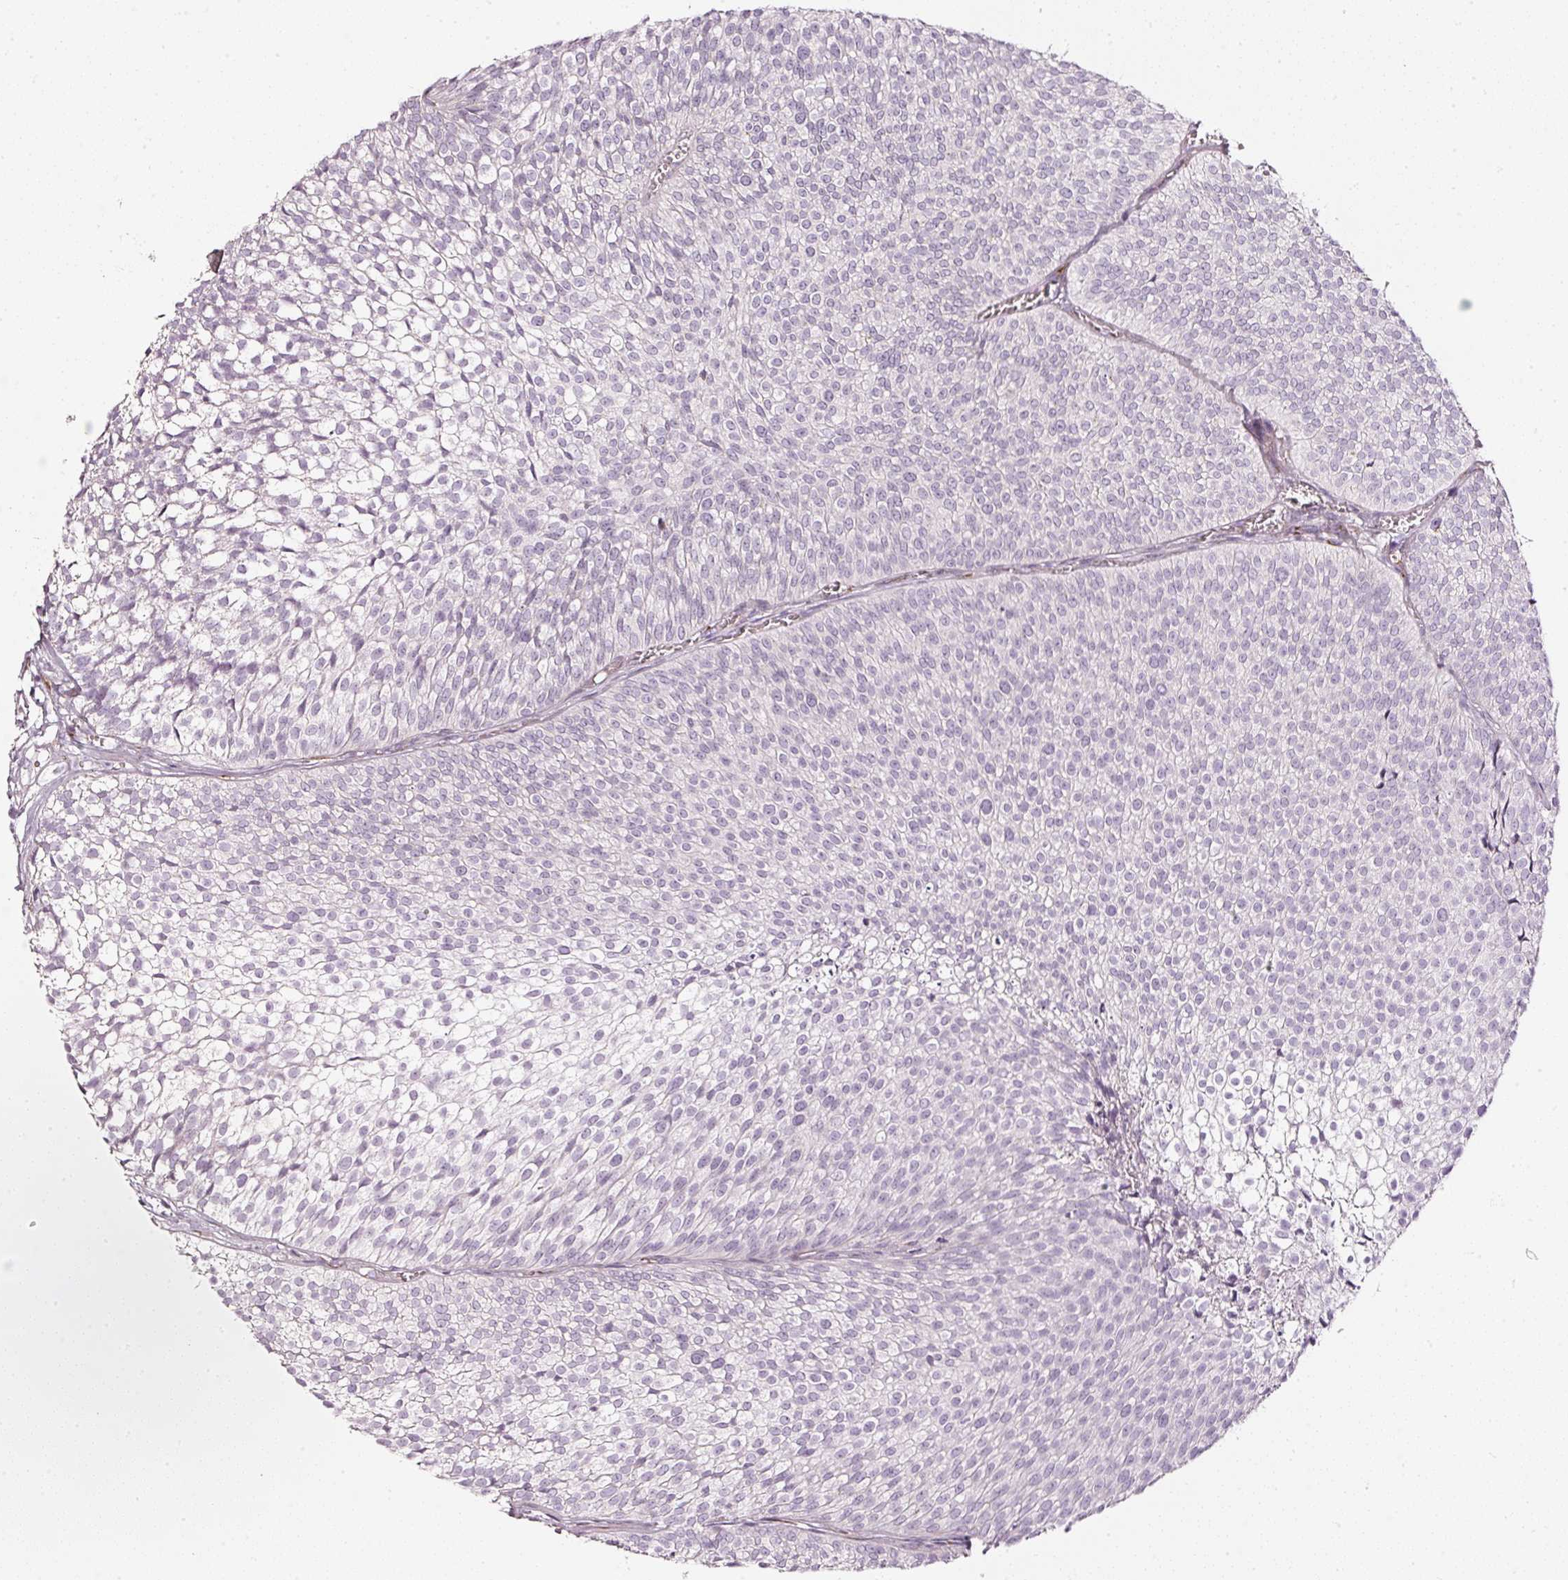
{"staining": {"intensity": "negative", "quantity": "none", "location": "none"}, "tissue": "urothelial cancer", "cell_type": "Tumor cells", "image_type": "cancer", "snomed": [{"axis": "morphology", "description": "Urothelial carcinoma, Low grade"}, {"axis": "topography", "description": "Urinary bladder"}], "caption": "DAB (3,3'-diaminobenzidine) immunohistochemical staining of human urothelial cancer demonstrates no significant positivity in tumor cells.", "gene": "SDF4", "patient": {"sex": "male", "age": 91}}